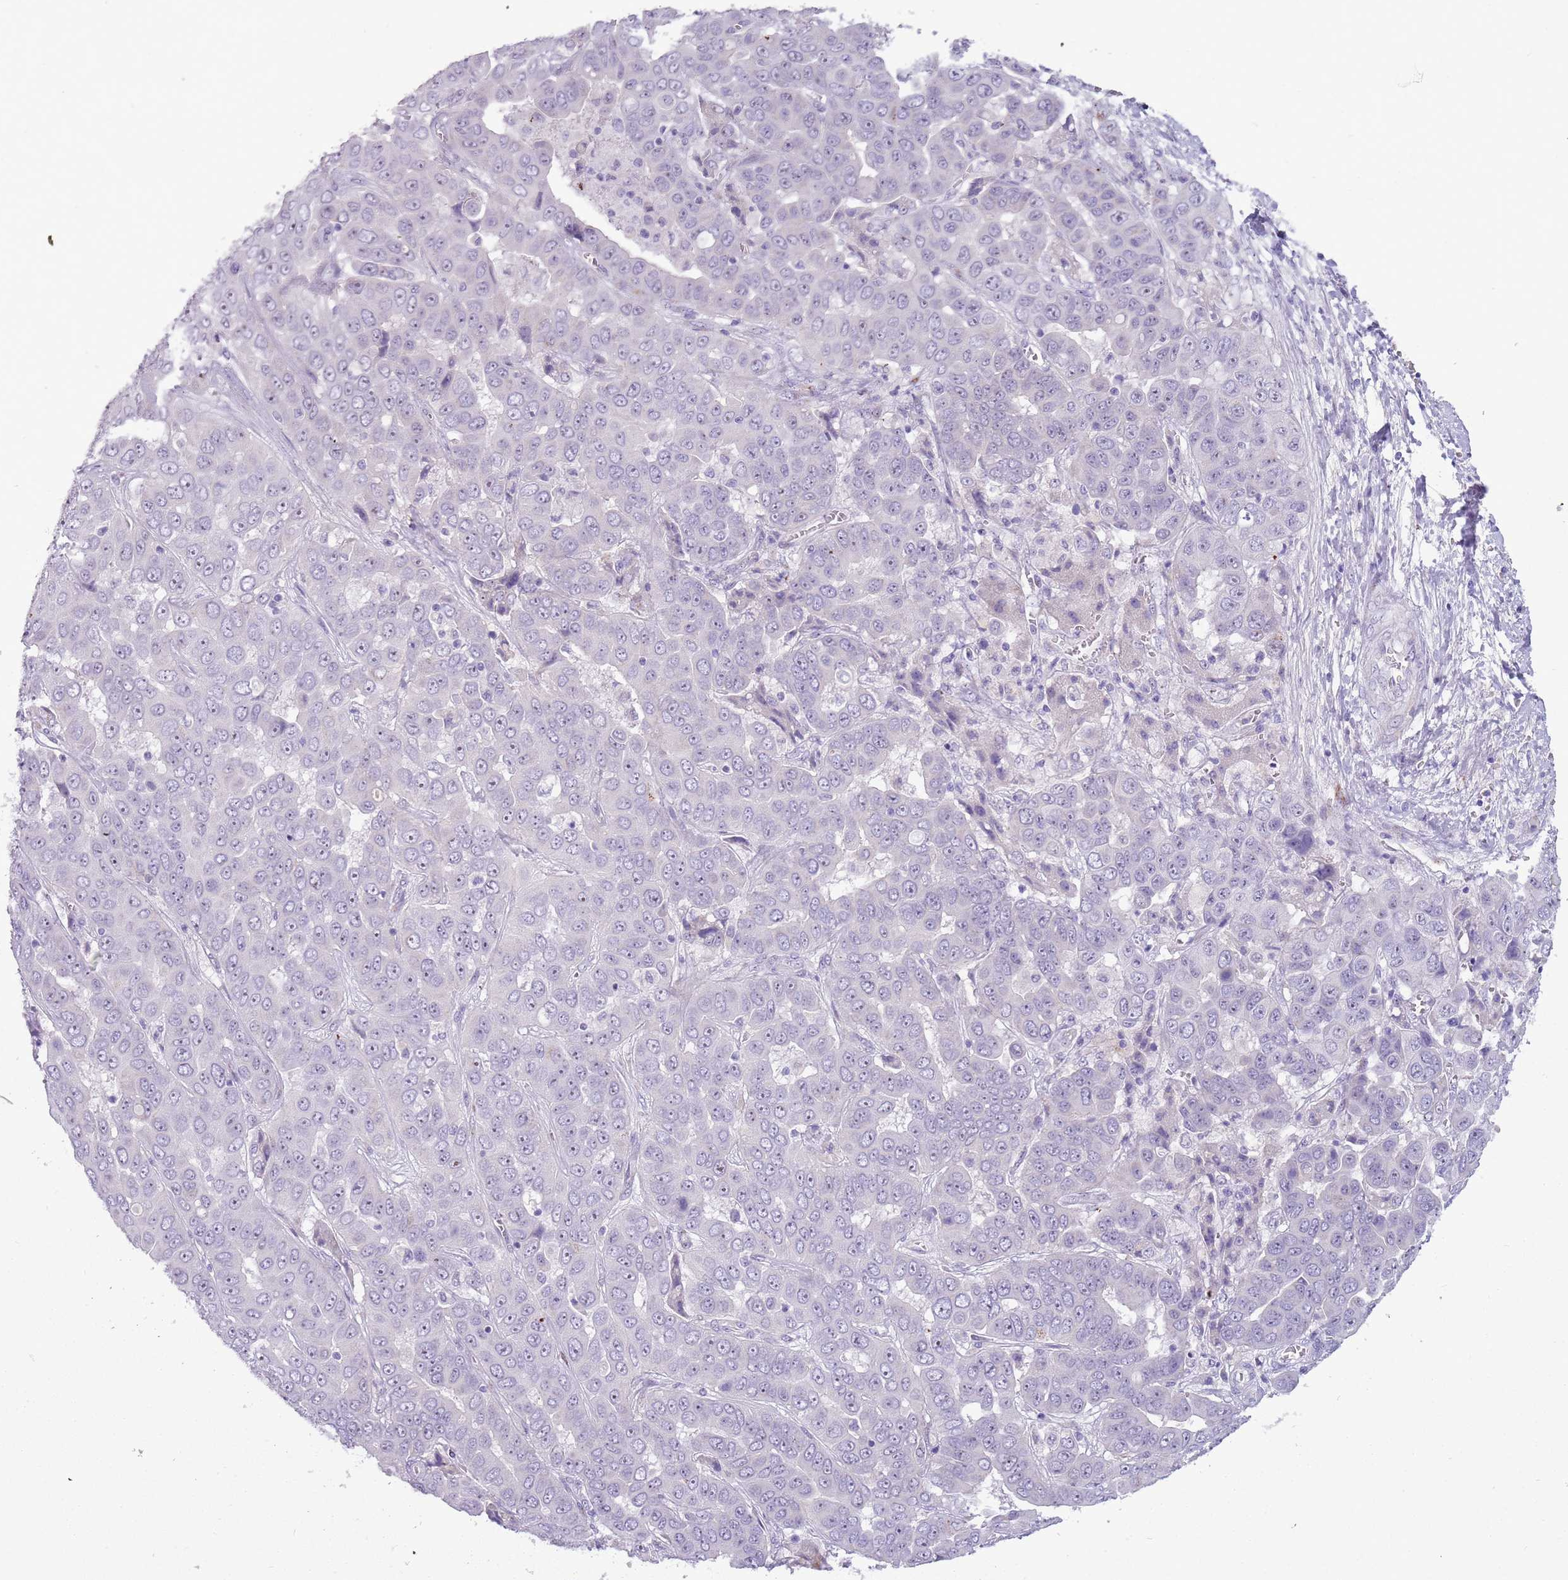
{"staining": {"intensity": "negative", "quantity": "none", "location": "none"}, "tissue": "liver cancer", "cell_type": "Tumor cells", "image_type": "cancer", "snomed": [{"axis": "morphology", "description": "Cholangiocarcinoma"}, {"axis": "topography", "description": "Liver"}], "caption": "Photomicrograph shows no significant protein expression in tumor cells of liver cholangiocarcinoma.", "gene": "NBPF6", "patient": {"sex": "female", "age": 52}}